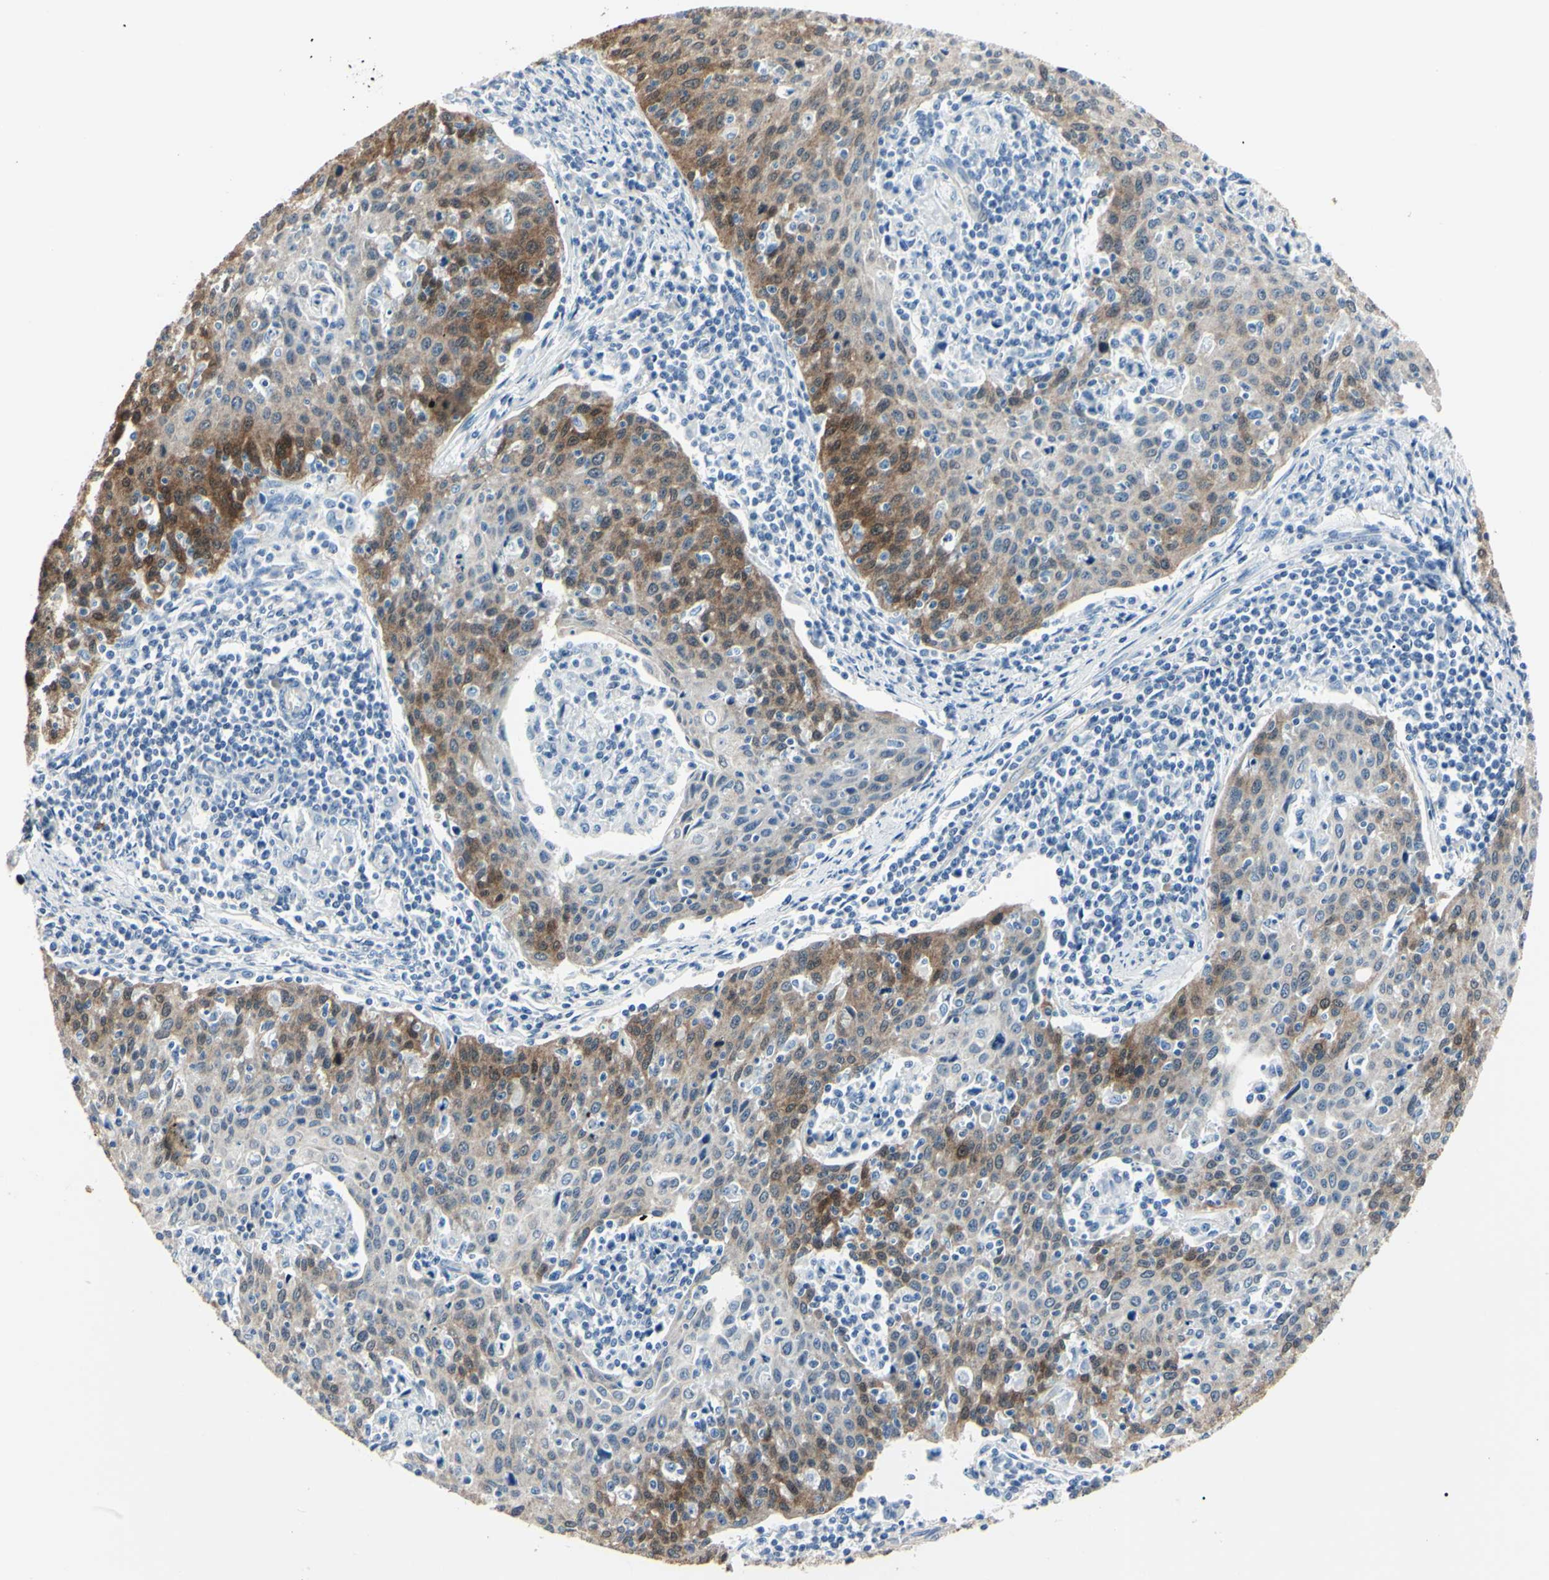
{"staining": {"intensity": "moderate", "quantity": "25%-75%", "location": "cytoplasmic/membranous"}, "tissue": "cervical cancer", "cell_type": "Tumor cells", "image_type": "cancer", "snomed": [{"axis": "morphology", "description": "Squamous cell carcinoma, NOS"}, {"axis": "topography", "description": "Cervix"}], "caption": "Tumor cells show medium levels of moderate cytoplasmic/membranous positivity in approximately 25%-75% of cells in human cervical cancer.", "gene": "AKR1C3", "patient": {"sex": "female", "age": 38}}